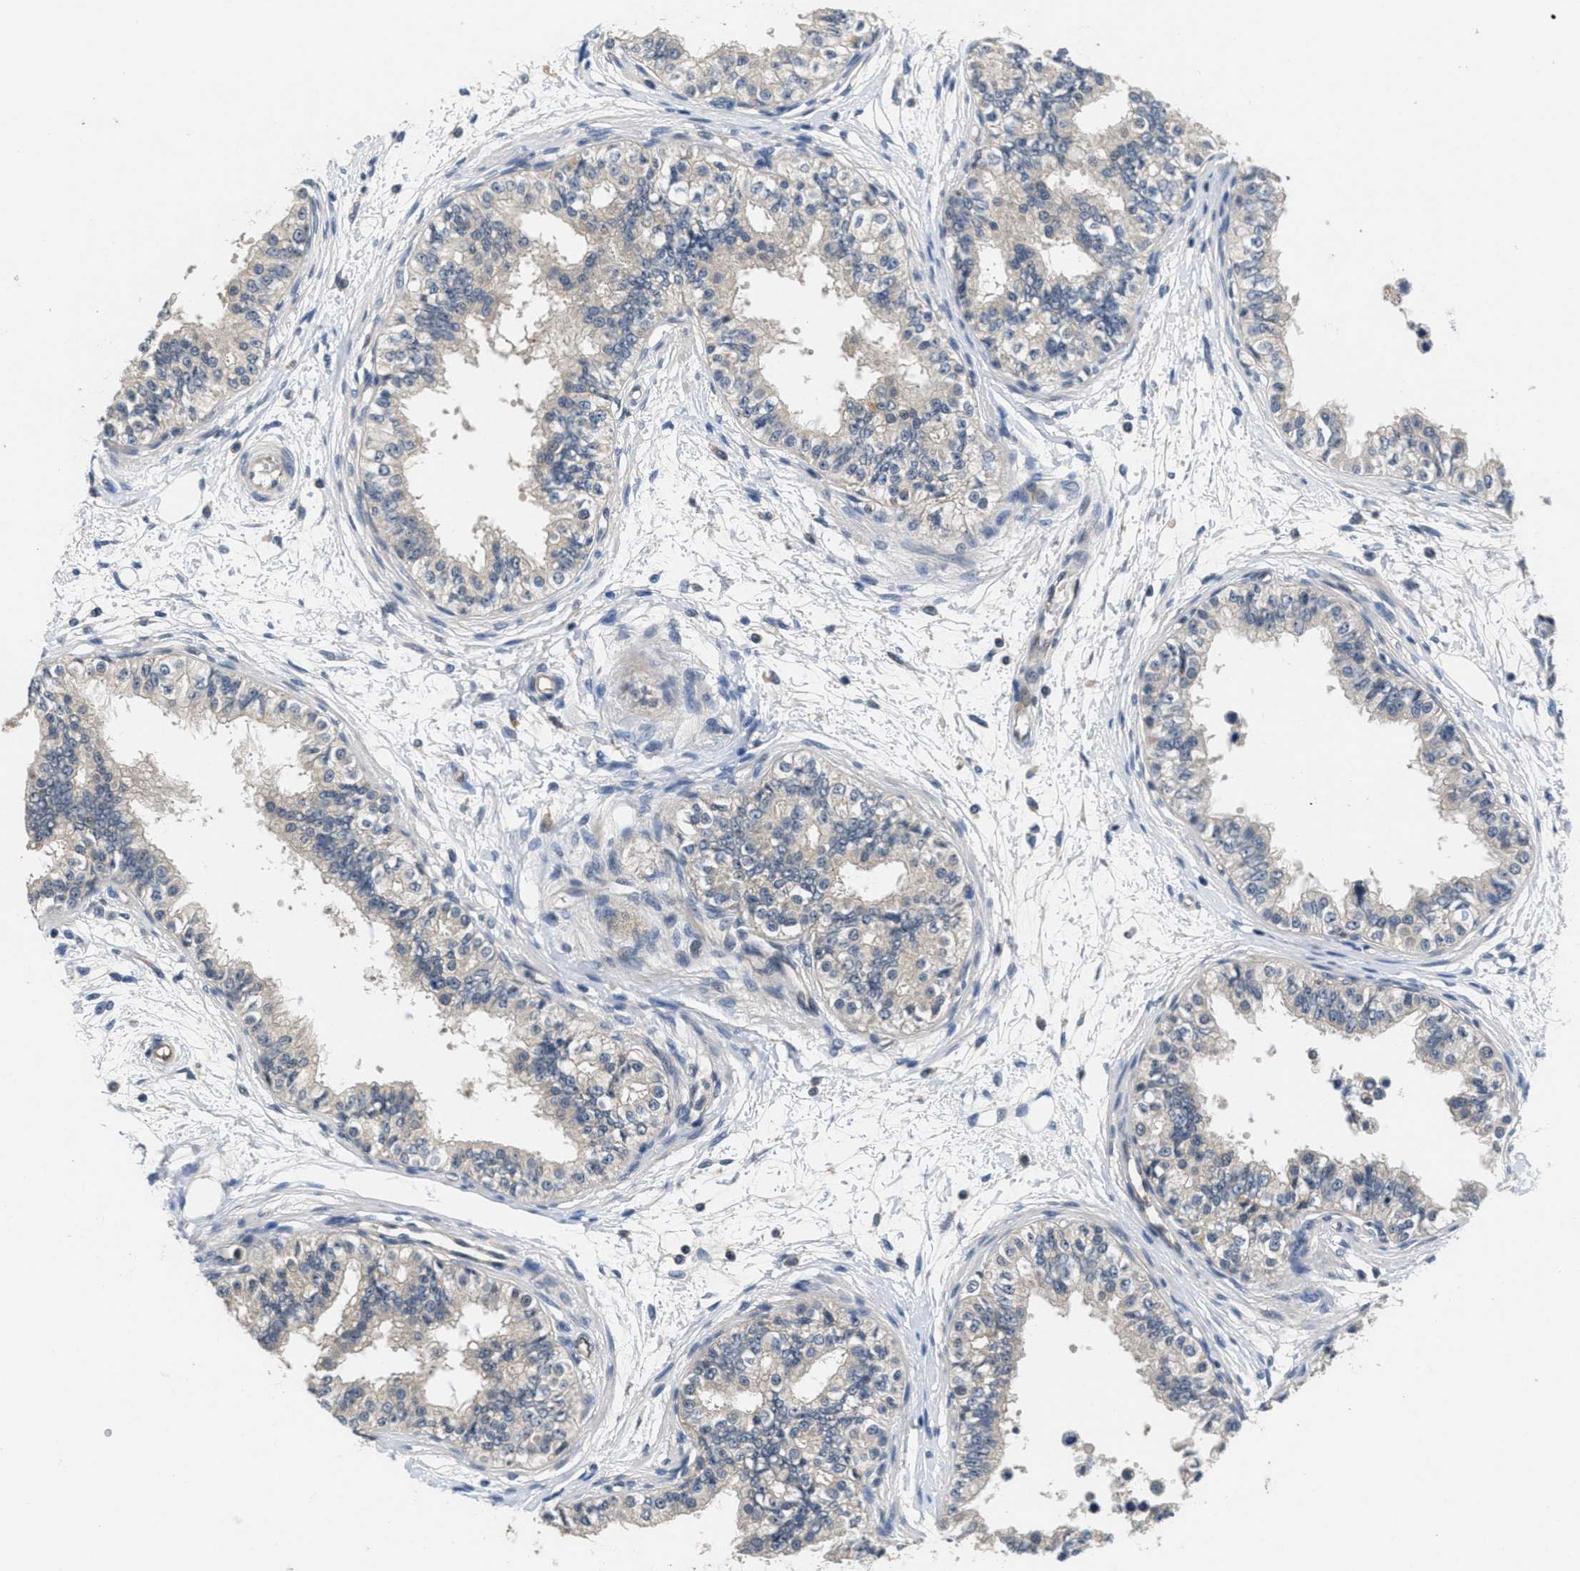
{"staining": {"intensity": "weak", "quantity": "<25%", "location": "cytoplasmic/membranous"}, "tissue": "epididymis", "cell_type": "Glandular cells", "image_type": "normal", "snomed": [{"axis": "morphology", "description": "Normal tissue, NOS"}, {"axis": "morphology", "description": "Adenocarcinoma, metastatic, NOS"}, {"axis": "topography", "description": "Testis"}, {"axis": "topography", "description": "Epididymis"}], "caption": "This image is of benign epididymis stained with immunohistochemistry (IHC) to label a protein in brown with the nuclei are counter-stained blue. There is no staining in glandular cells.", "gene": "ANGPT1", "patient": {"sex": "male", "age": 26}}